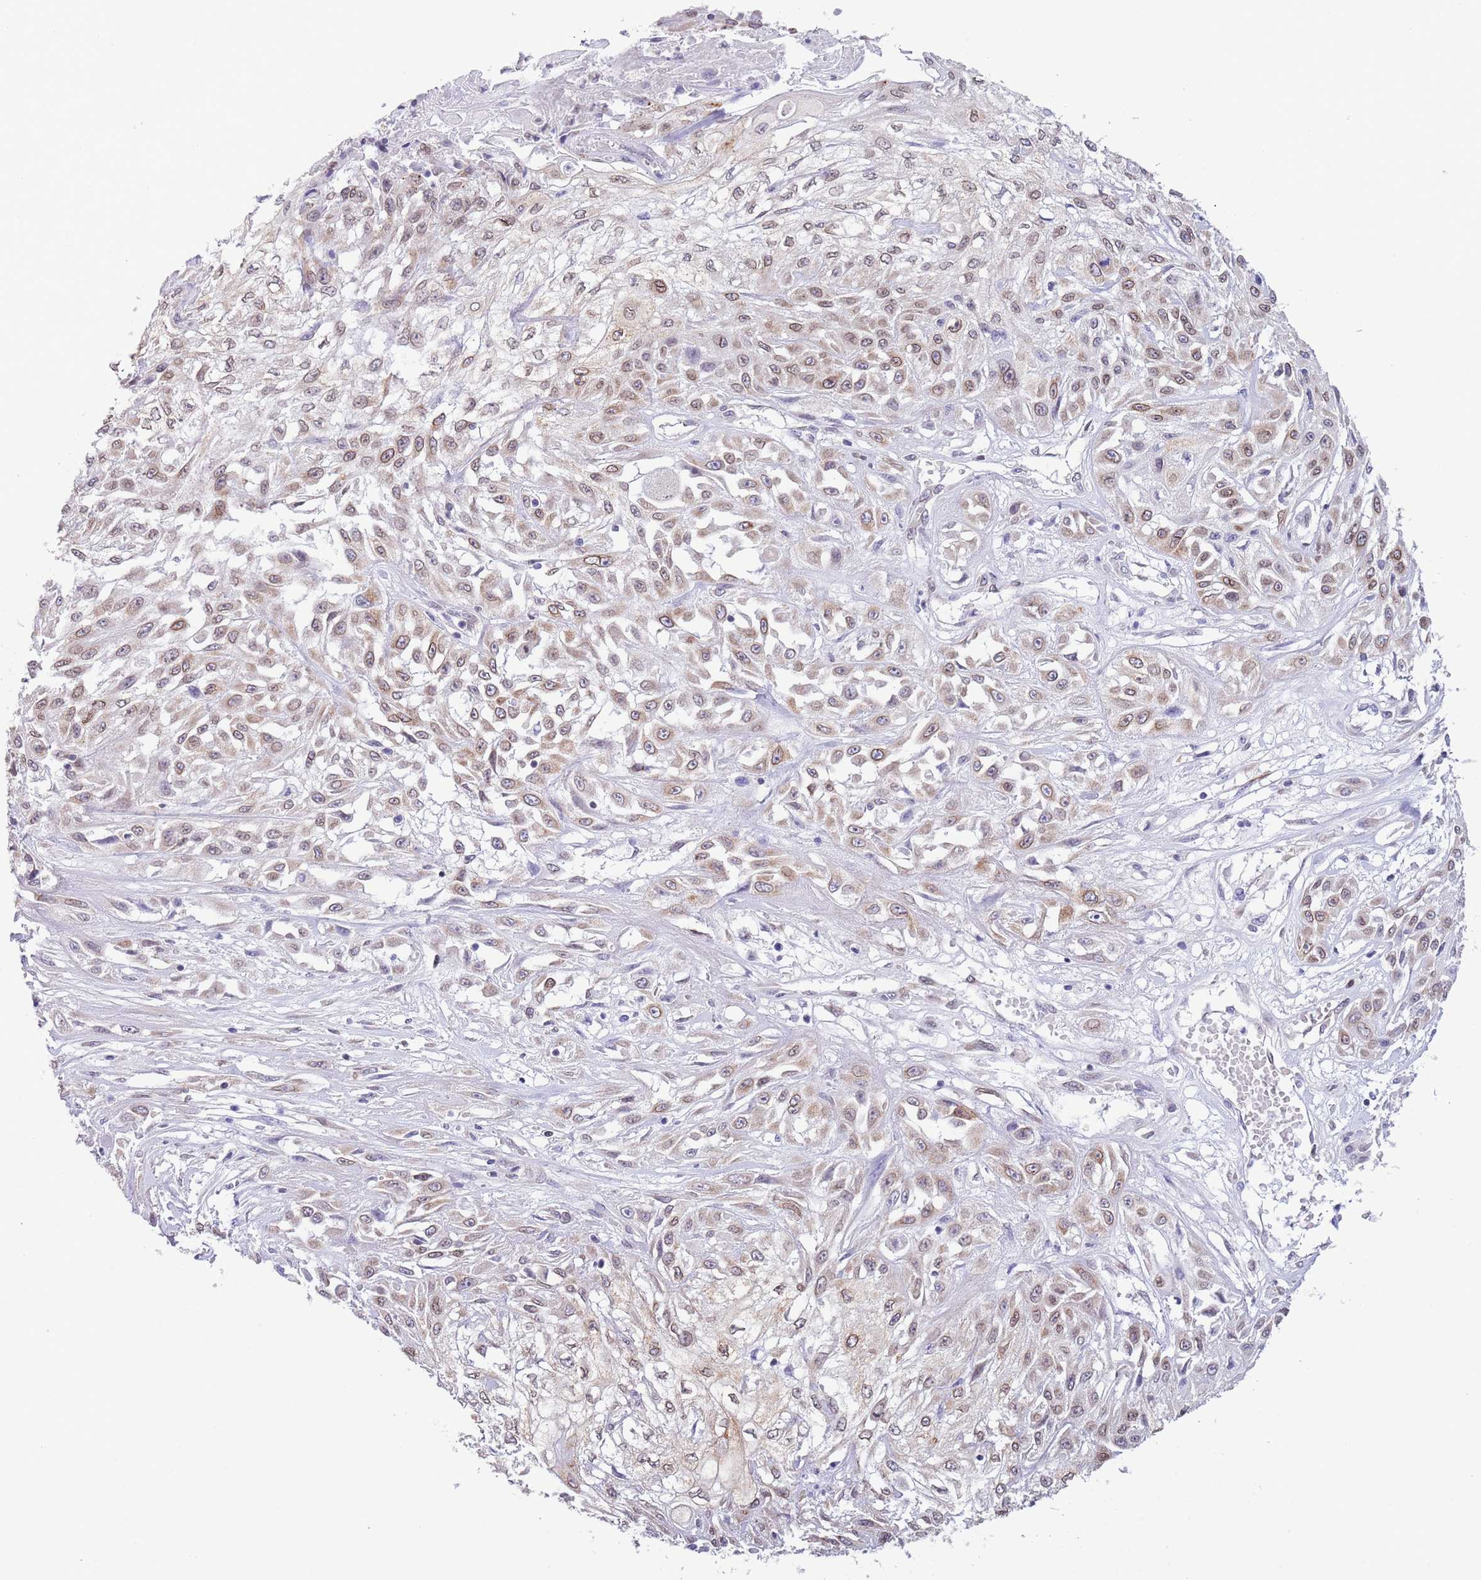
{"staining": {"intensity": "weak", "quantity": ">75%", "location": "cytoplasmic/membranous,nuclear"}, "tissue": "skin cancer", "cell_type": "Tumor cells", "image_type": "cancer", "snomed": [{"axis": "morphology", "description": "Squamous cell carcinoma, NOS"}, {"axis": "morphology", "description": "Squamous cell carcinoma, metastatic, NOS"}, {"axis": "topography", "description": "Skin"}, {"axis": "topography", "description": "Lymph node"}], "caption": "Skin squamous cell carcinoma stained with a protein marker reveals weak staining in tumor cells.", "gene": "EBPL", "patient": {"sex": "male", "age": 75}}